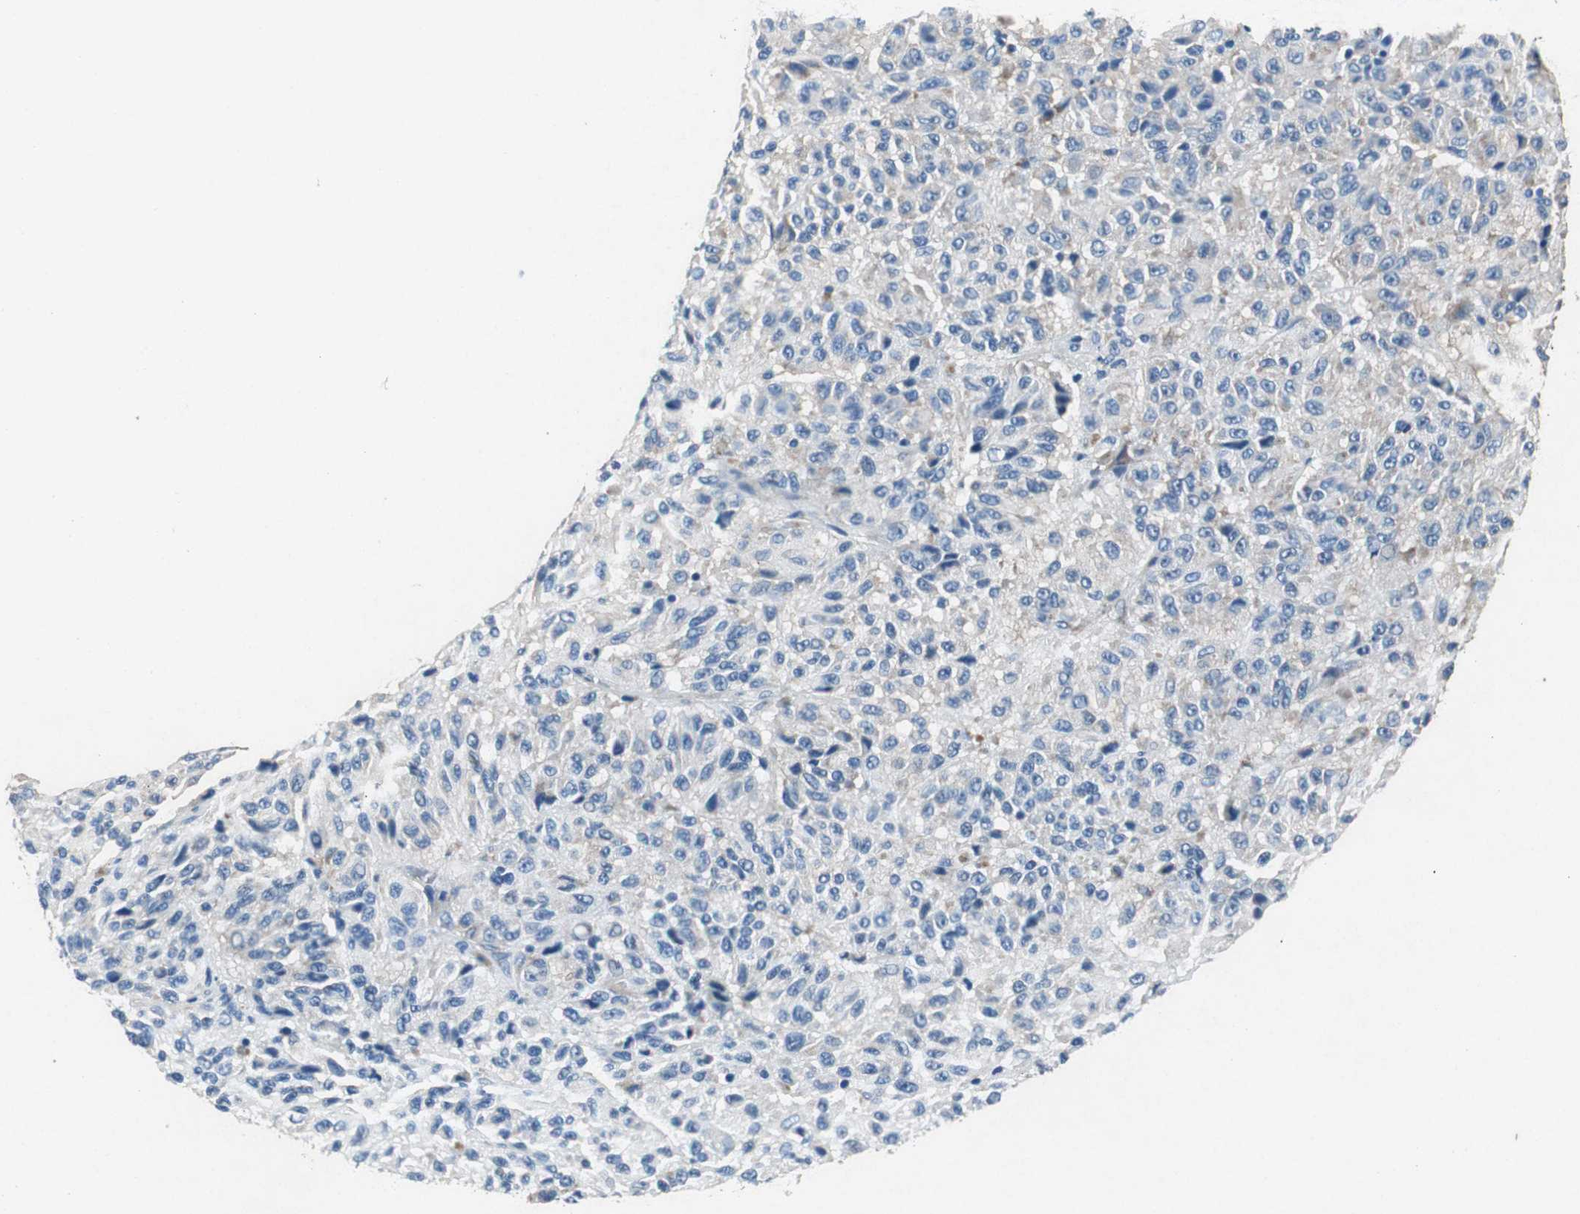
{"staining": {"intensity": "weak", "quantity": "<25%", "location": "cytoplasmic/membranous"}, "tissue": "melanoma", "cell_type": "Tumor cells", "image_type": "cancer", "snomed": [{"axis": "morphology", "description": "Malignant melanoma, Metastatic site"}, {"axis": "topography", "description": "Lung"}], "caption": "Immunohistochemistry (IHC) of malignant melanoma (metastatic site) shows no positivity in tumor cells.", "gene": "RPL35", "patient": {"sex": "male", "age": 64}}